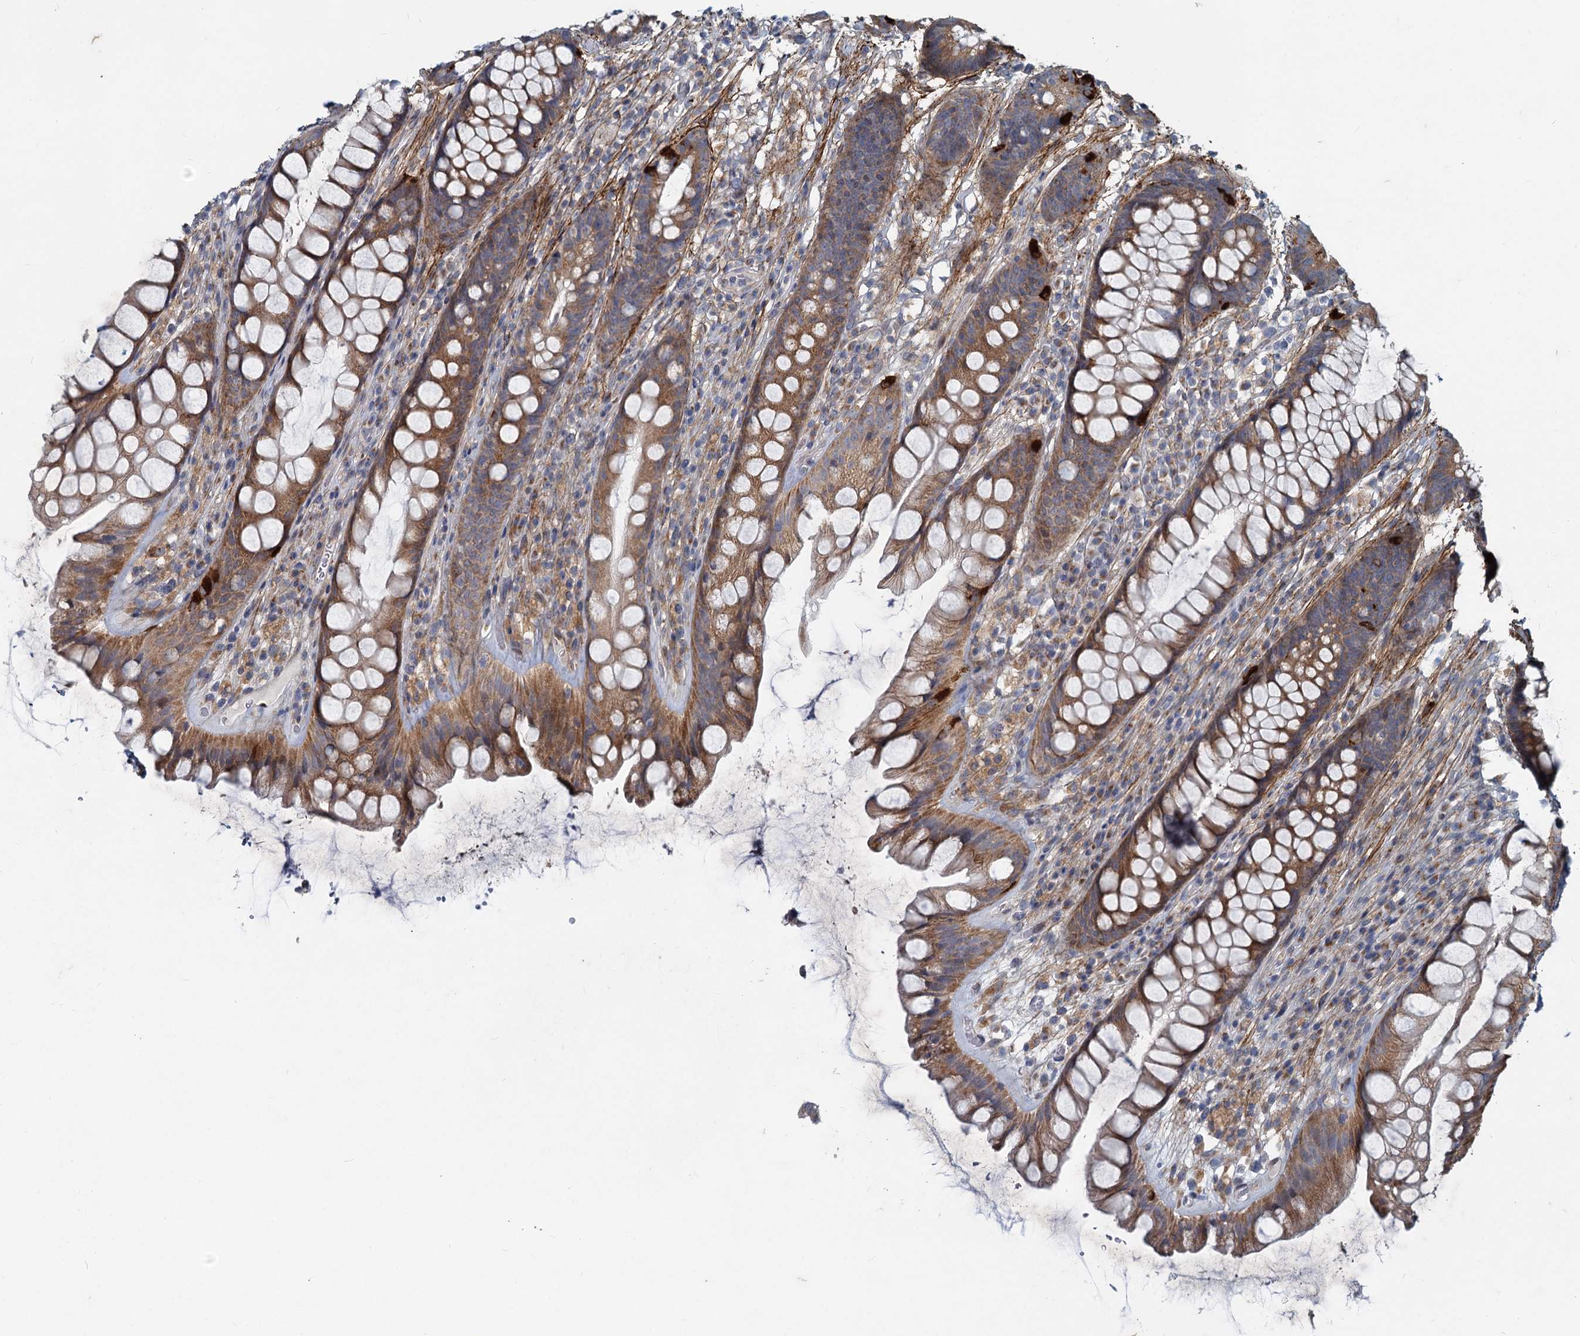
{"staining": {"intensity": "strong", "quantity": ">75%", "location": "cytoplasmic/membranous"}, "tissue": "rectum", "cell_type": "Glandular cells", "image_type": "normal", "snomed": [{"axis": "morphology", "description": "Normal tissue, NOS"}, {"axis": "topography", "description": "Rectum"}], "caption": "High-power microscopy captured an immunohistochemistry (IHC) micrograph of benign rectum, revealing strong cytoplasmic/membranous positivity in approximately >75% of glandular cells. (DAB IHC, brown staining for protein, blue staining for nuclei).", "gene": "ADCY2", "patient": {"sex": "male", "age": 74}}